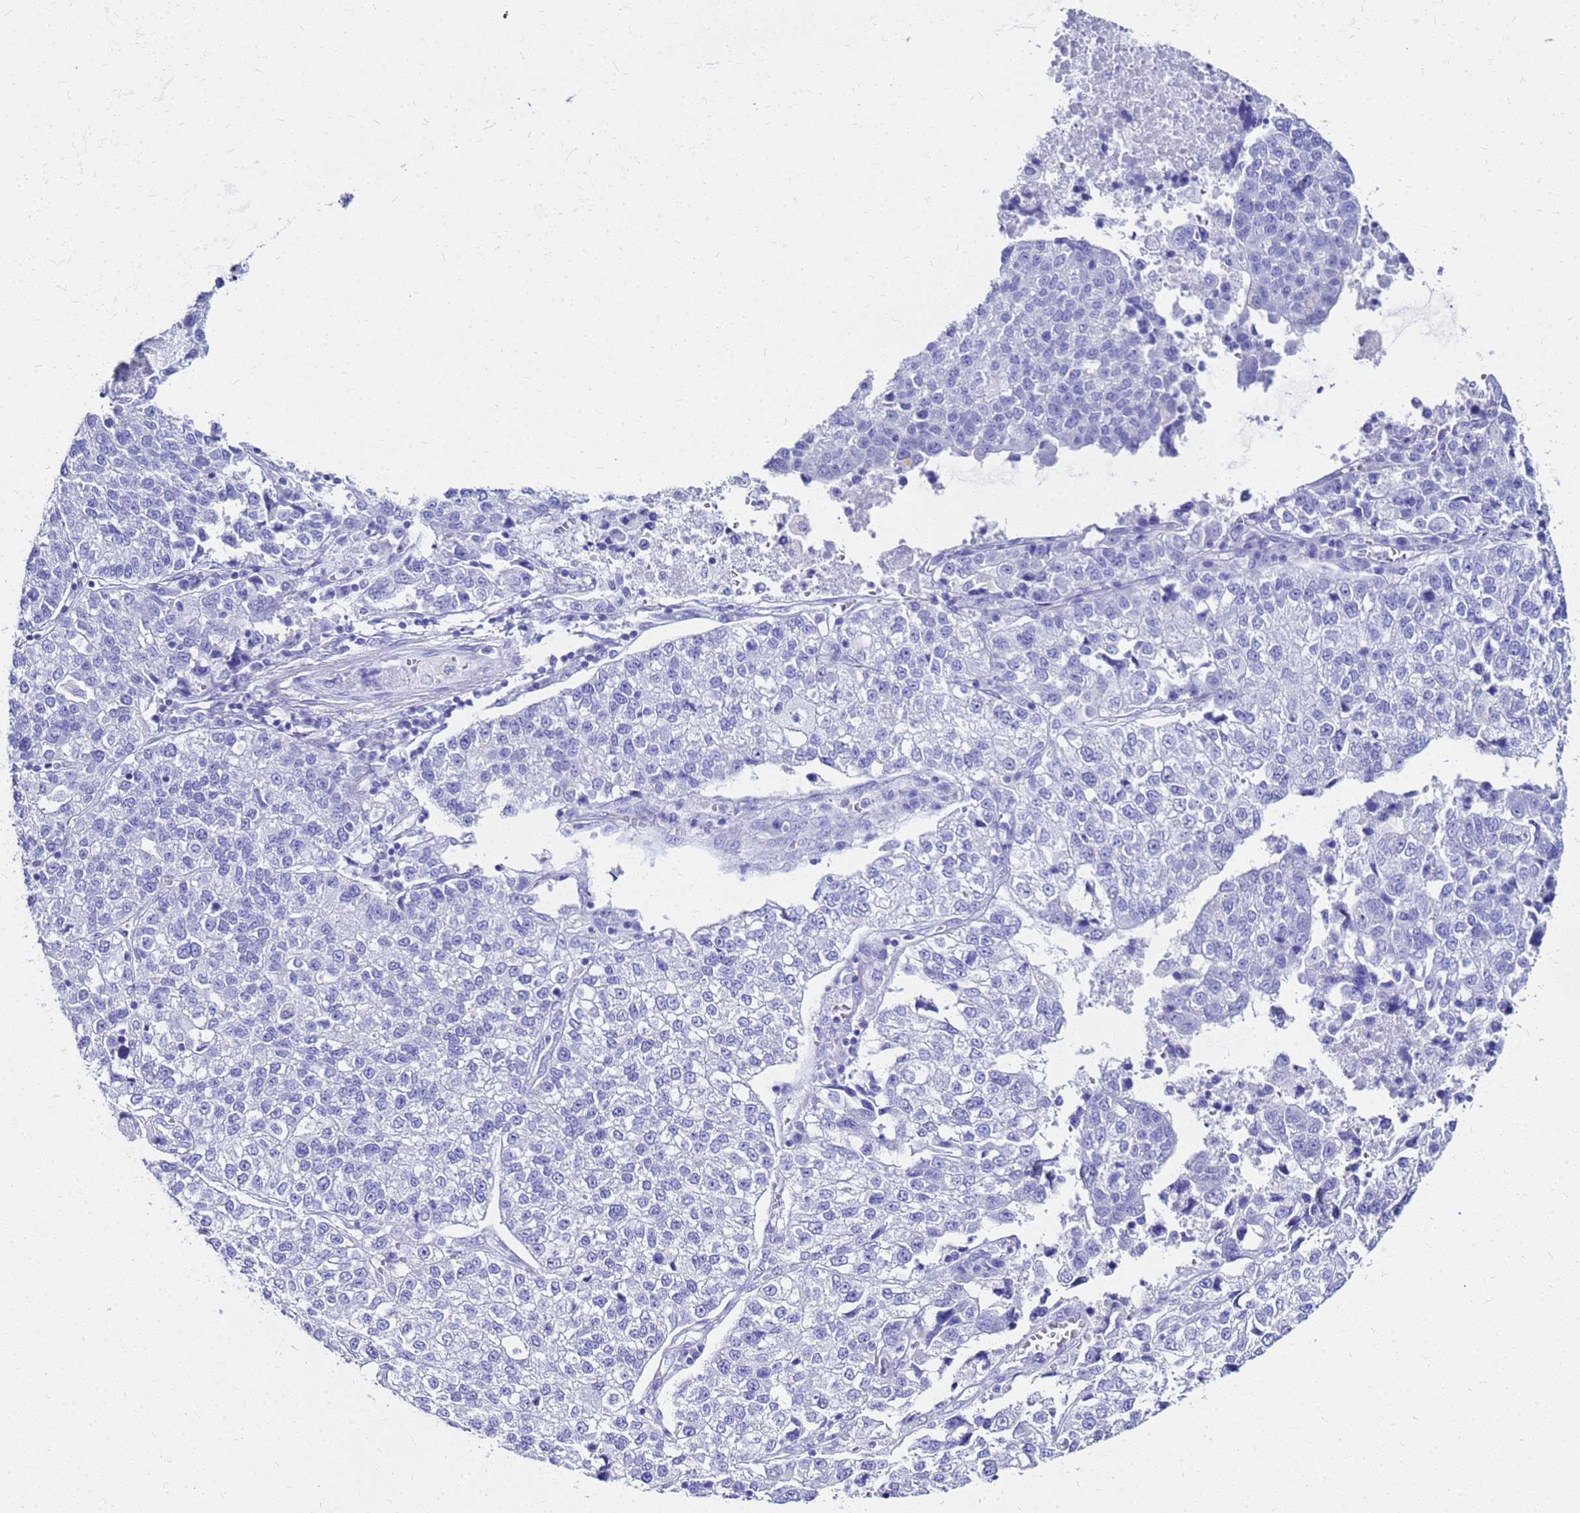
{"staining": {"intensity": "negative", "quantity": "none", "location": "none"}, "tissue": "lung cancer", "cell_type": "Tumor cells", "image_type": "cancer", "snomed": [{"axis": "morphology", "description": "Adenocarcinoma, NOS"}, {"axis": "topography", "description": "Lung"}], "caption": "Immunohistochemistry (IHC) micrograph of human lung cancer (adenocarcinoma) stained for a protein (brown), which shows no staining in tumor cells.", "gene": "CKB", "patient": {"sex": "male", "age": 49}}